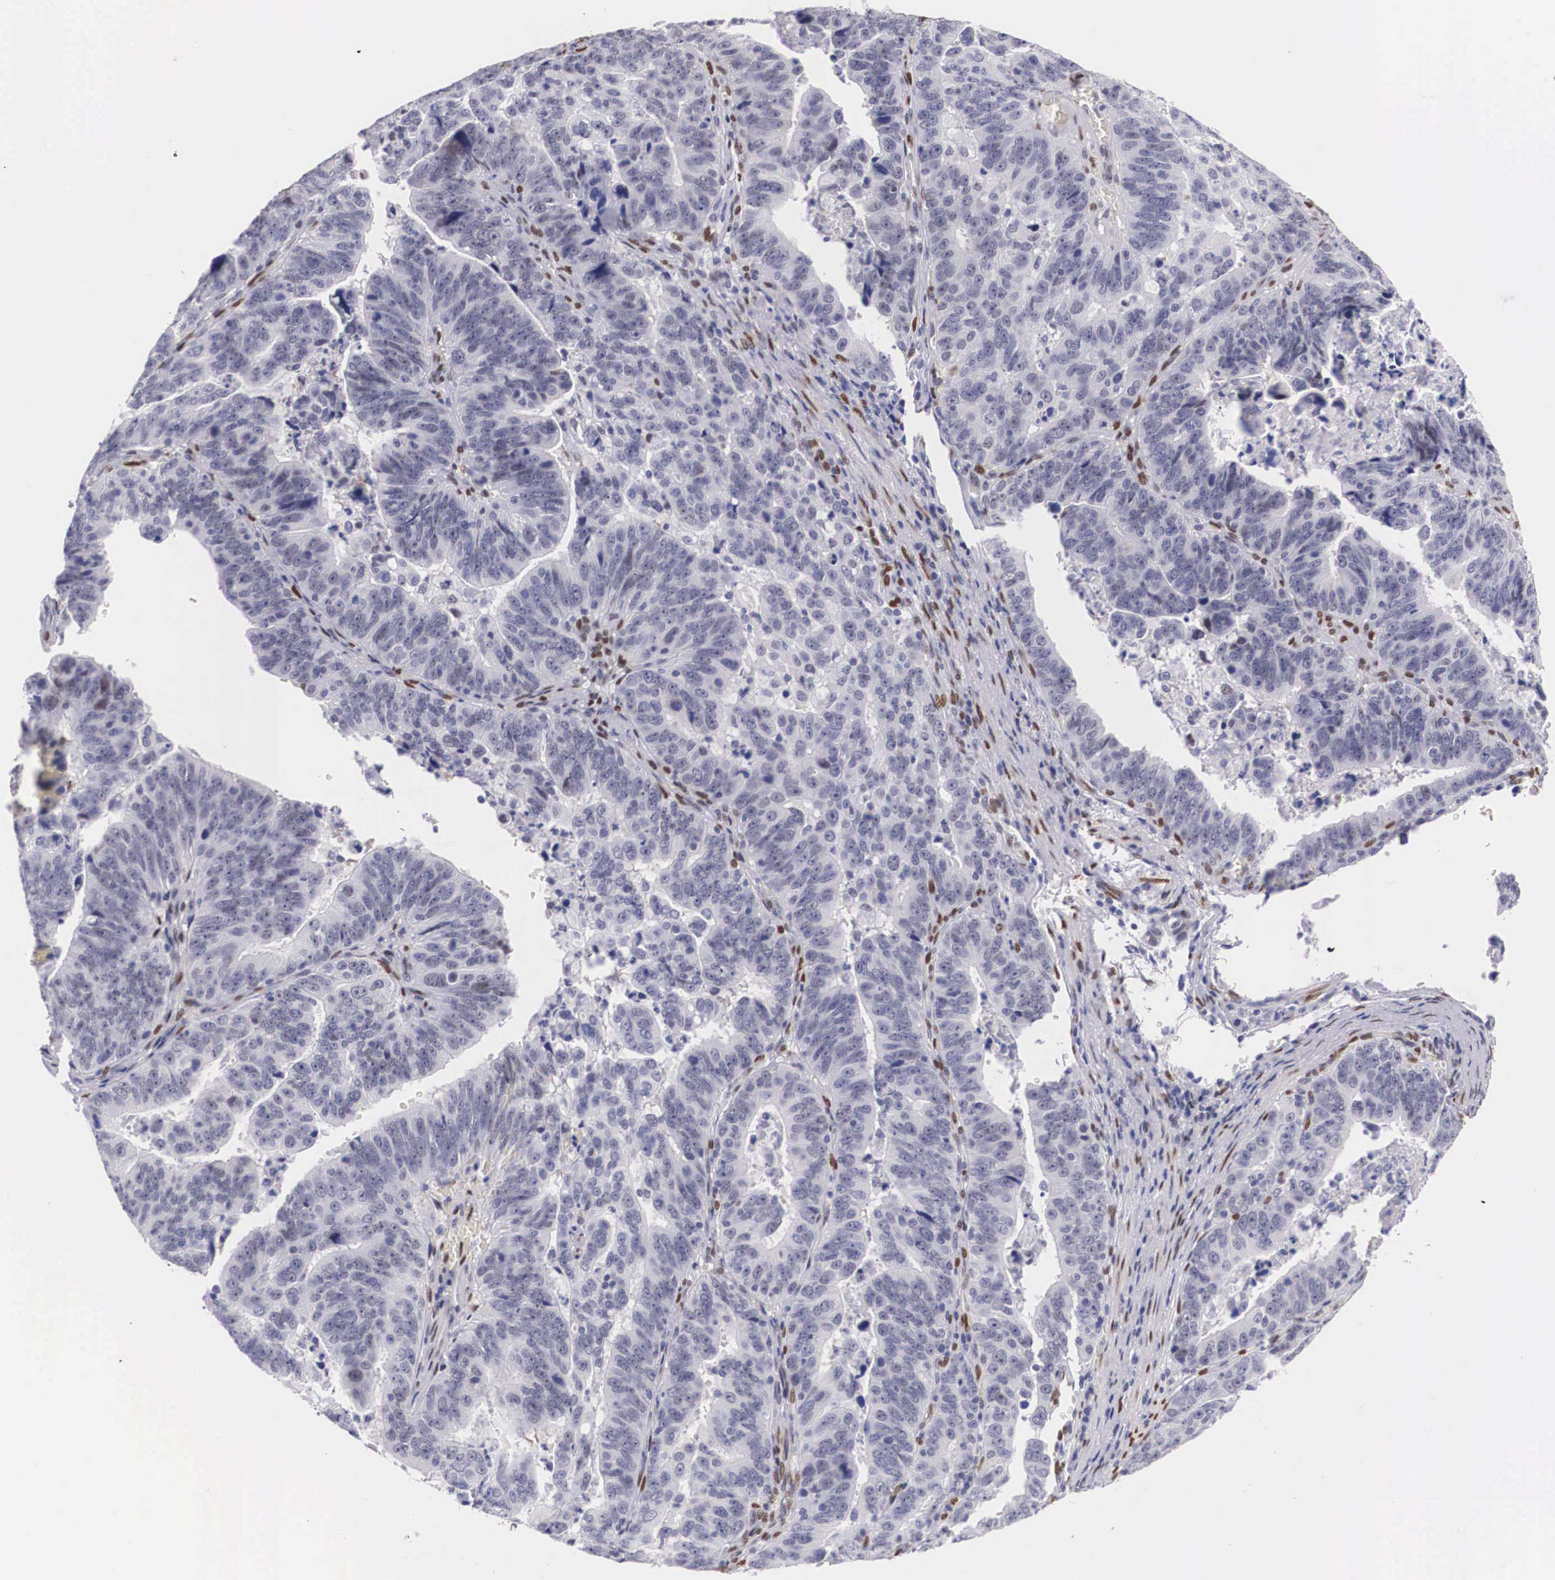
{"staining": {"intensity": "weak", "quantity": "<25%", "location": "nuclear"}, "tissue": "stomach cancer", "cell_type": "Tumor cells", "image_type": "cancer", "snomed": [{"axis": "morphology", "description": "Adenocarcinoma, NOS"}, {"axis": "topography", "description": "Stomach, upper"}], "caption": "Stomach cancer stained for a protein using immunohistochemistry (IHC) demonstrates no staining tumor cells.", "gene": "KHDRBS3", "patient": {"sex": "female", "age": 50}}